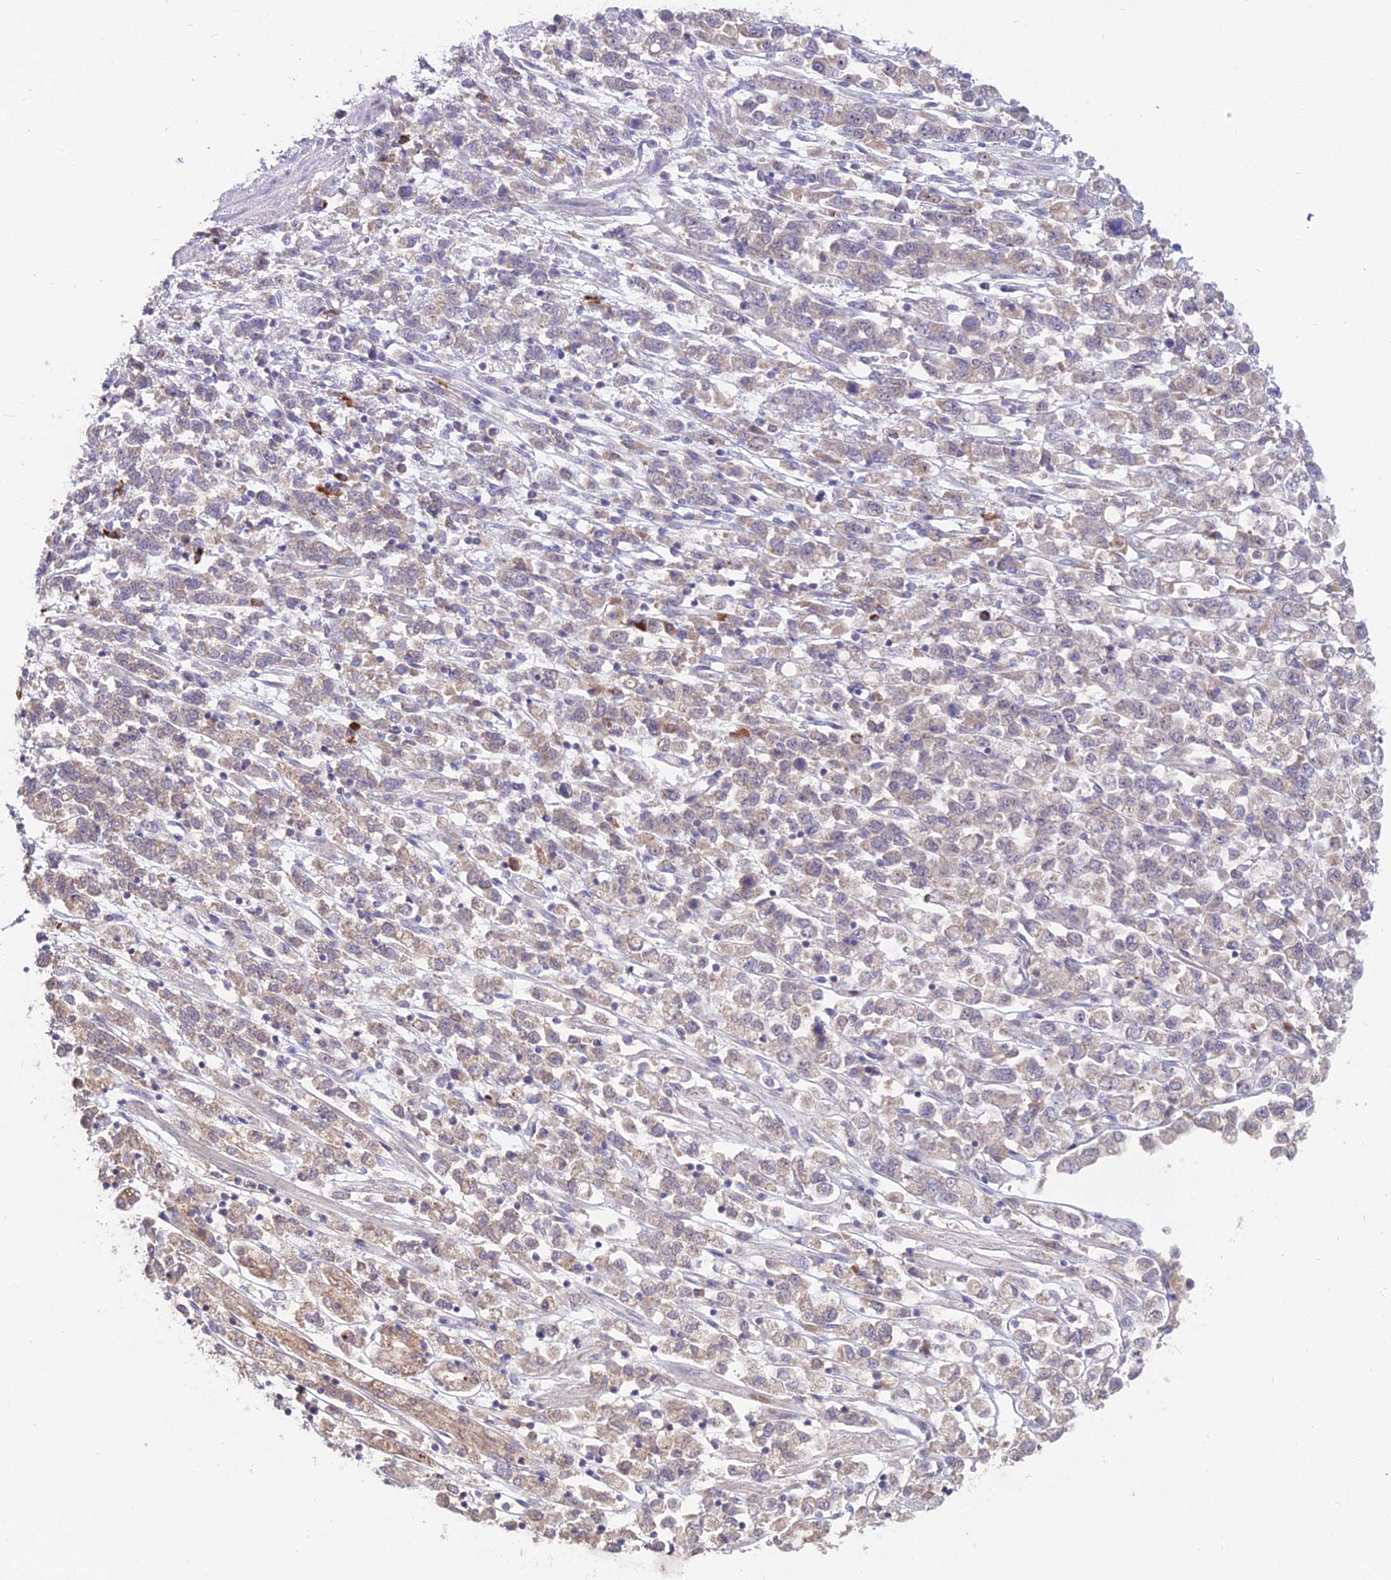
{"staining": {"intensity": "weak", "quantity": "25%-75%", "location": "cytoplasmic/membranous"}, "tissue": "stomach cancer", "cell_type": "Tumor cells", "image_type": "cancer", "snomed": [{"axis": "morphology", "description": "Adenocarcinoma, NOS"}, {"axis": "topography", "description": "Stomach"}], "caption": "This is a histology image of immunohistochemistry staining of stomach adenocarcinoma, which shows weak staining in the cytoplasmic/membranous of tumor cells.", "gene": "WDR43", "patient": {"sex": "female", "age": 76}}